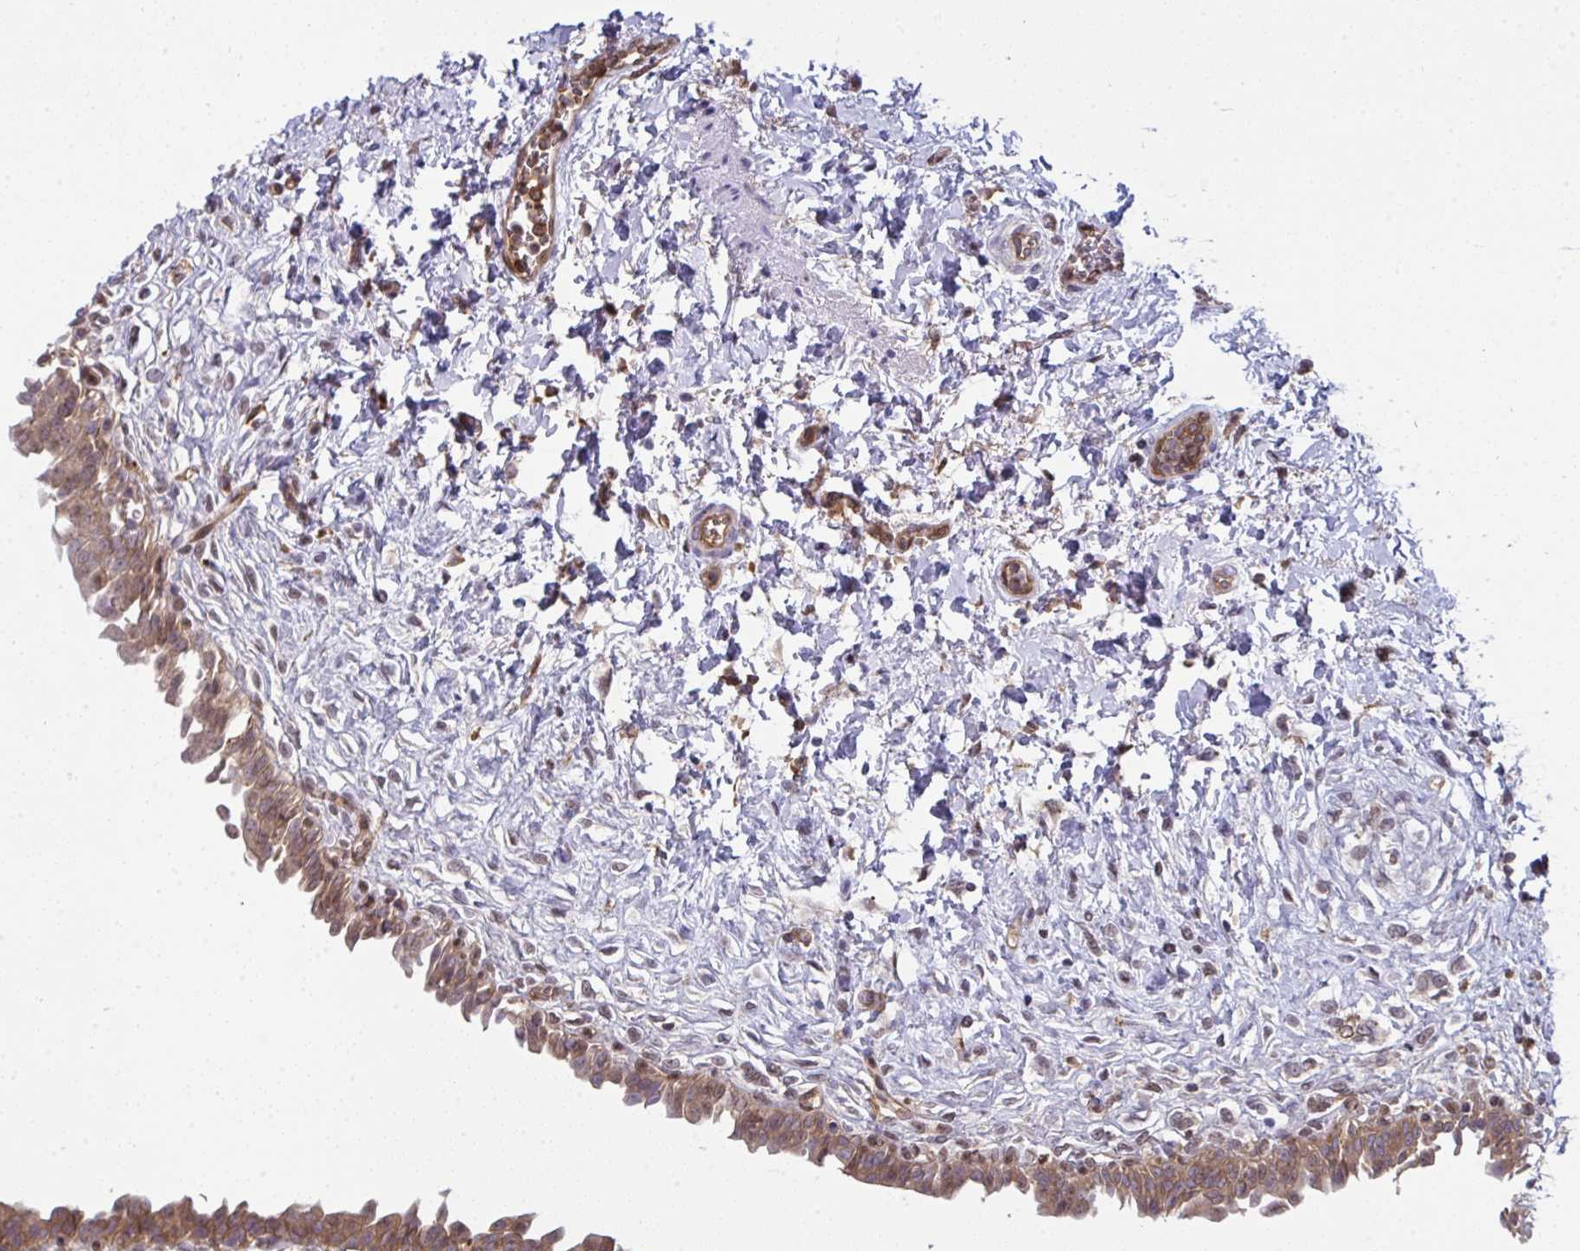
{"staining": {"intensity": "moderate", "quantity": ">75%", "location": "cytoplasmic/membranous"}, "tissue": "urinary bladder", "cell_type": "Urothelial cells", "image_type": "normal", "snomed": [{"axis": "morphology", "description": "Normal tissue, NOS"}, {"axis": "topography", "description": "Urinary bladder"}], "caption": "This photomicrograph displays normal urinary bladder stained with IHC to label a protein in brown. The cytoplasmic/membranous of urothelial cells show moderate positivity for the protein. Nuclei are counter-stained blue.", "gene": "ALDH16A1", "patient": {"sex": "male", "age": 37}}